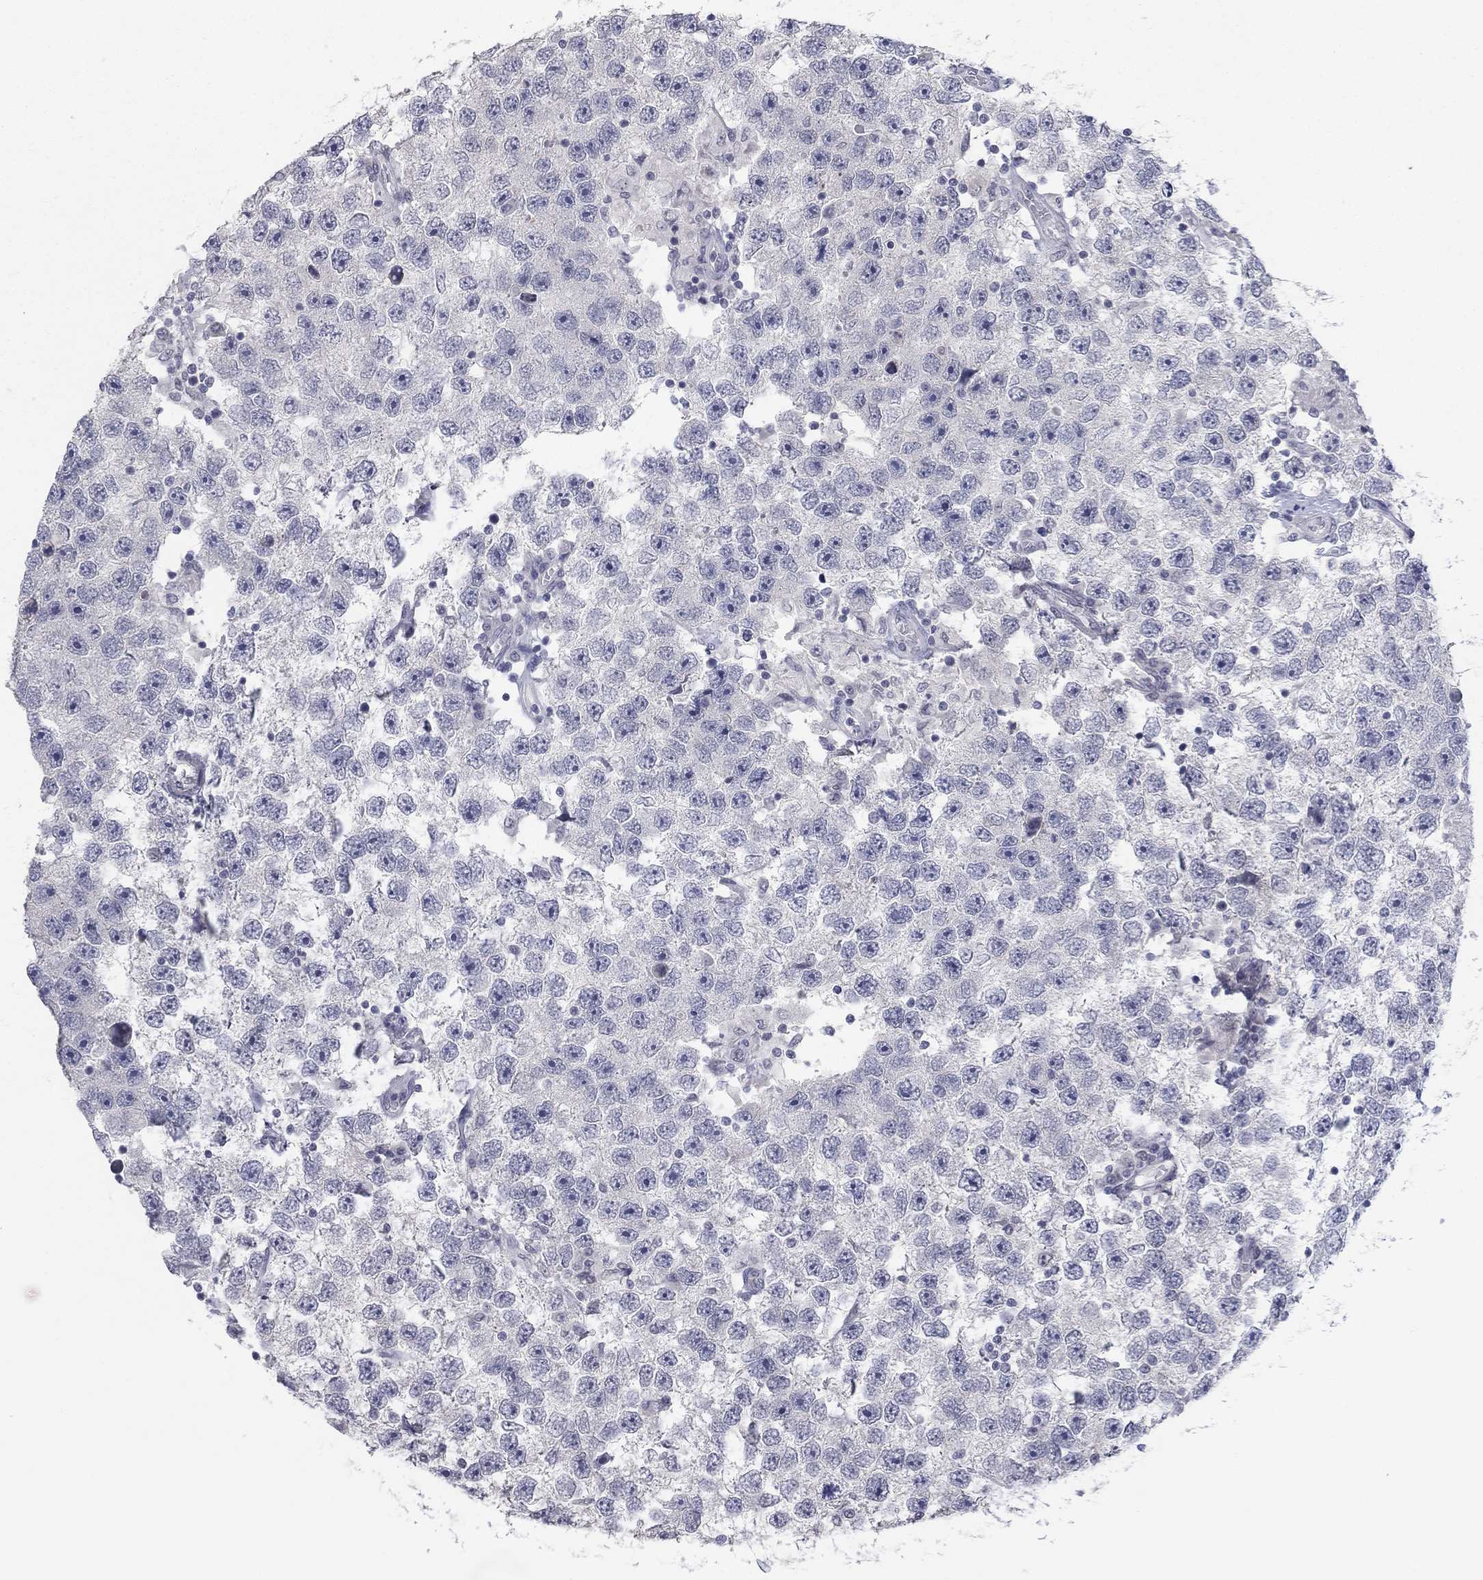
{"staining": {"intensity": "negative", "quantity": "none", "location": "none"}, "tissue": "testis cancer", "cell_type": "Tumor cells", "image_type": "cancer", "snomed": [{"axis": "morphology", "description": "Seminoma, NOS"}, {"axis": "topography", "description": "Testis"}], "caption": "There is no significant positivity in tumor cells of testis seminoma. (Immunohistochemistry (ihc), brightfield microscopy, high magnification).", "gene": "SLC22A2", "patient": {"sex": "male", "age": 26}}